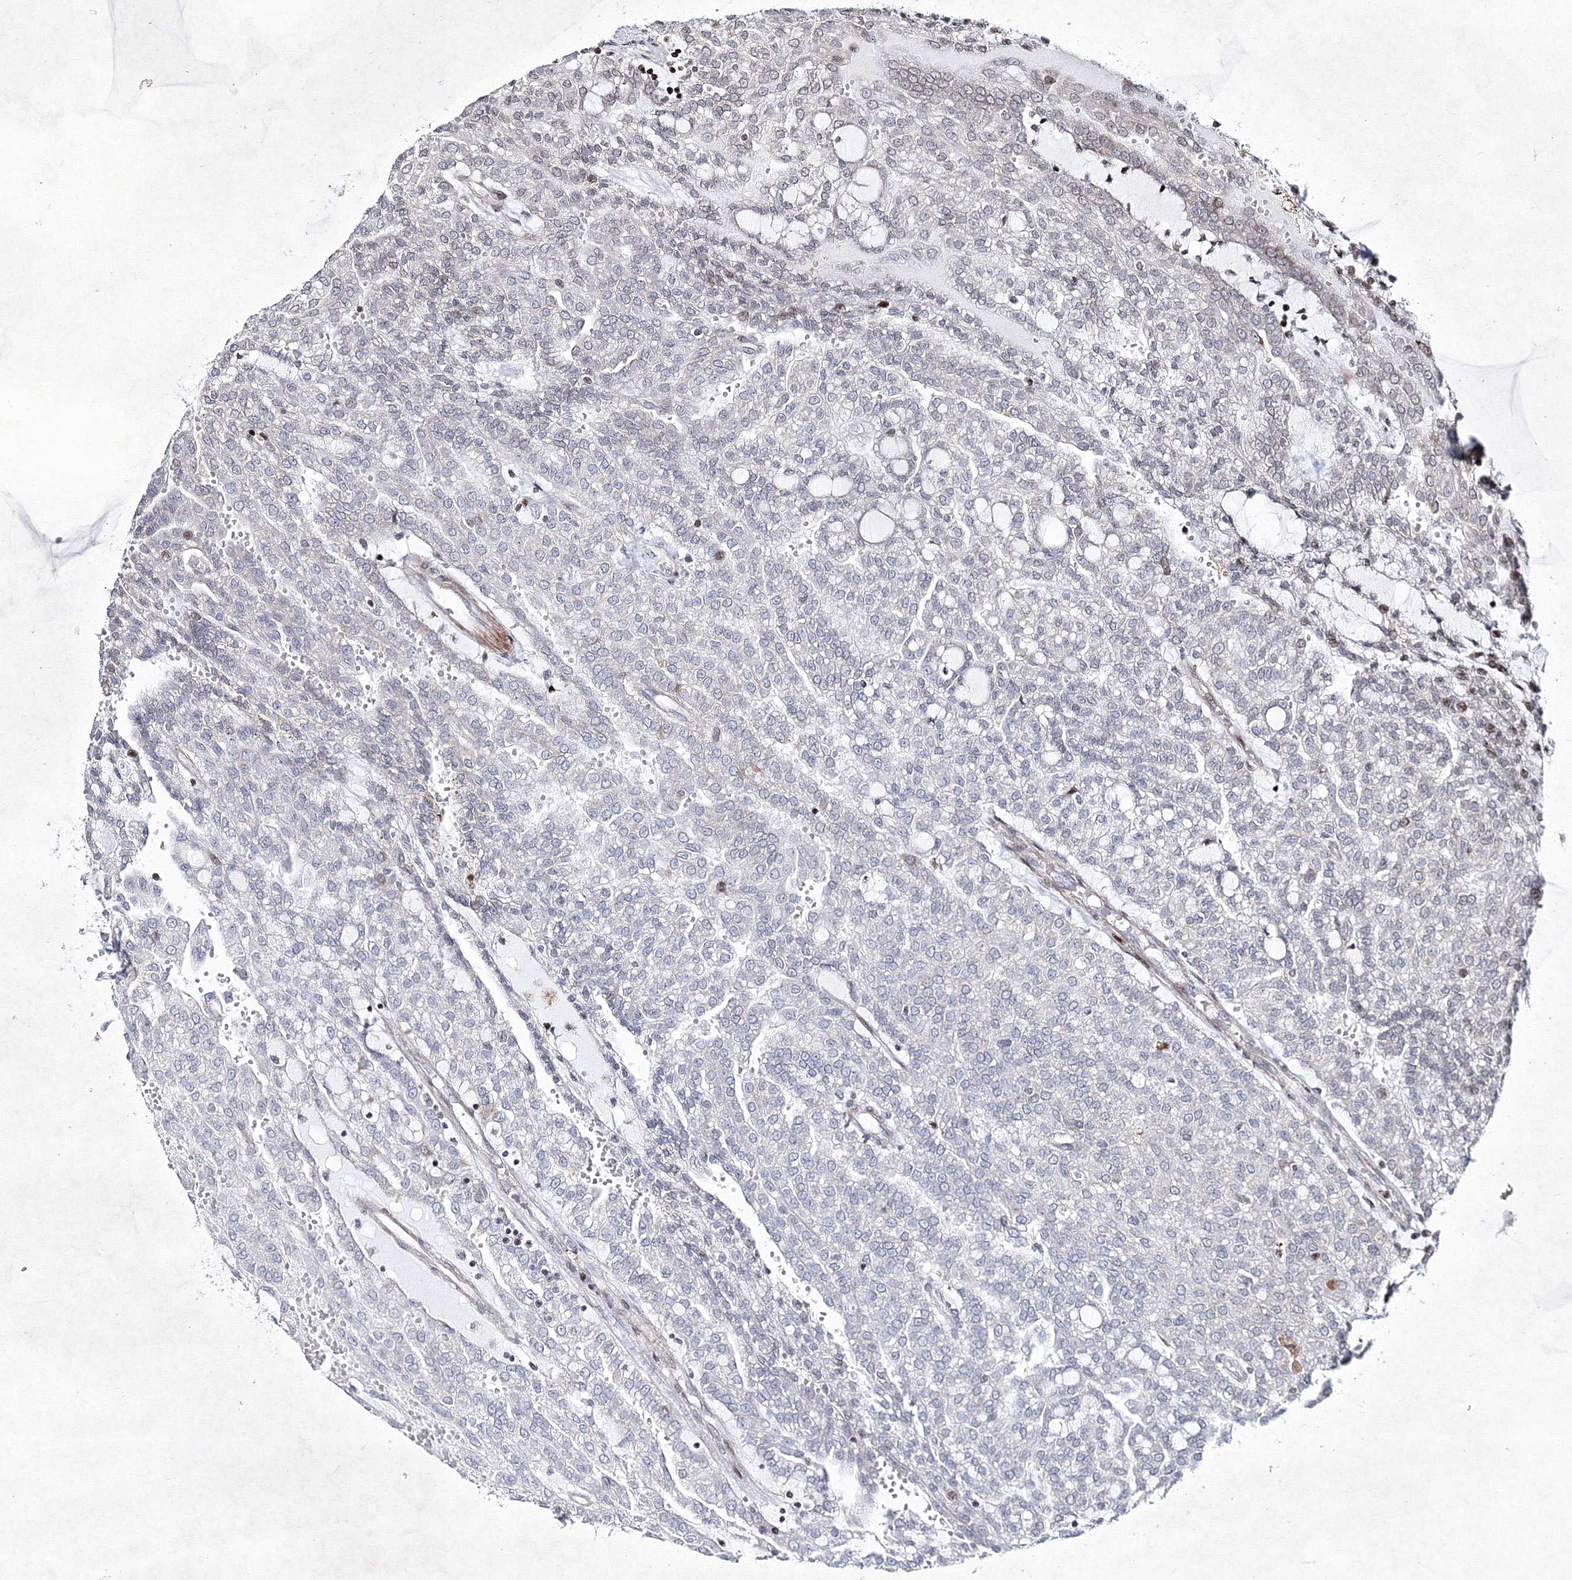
{"staining": {"intensity": "negative", "quantity": "none", "location": "none"}, "tissue": "renal cancer", "cell_type": "Tumor cells", "image_type": "cancer", "snomed": [{"axis": "morphology", "description": "Adenocarcinoma, NOS"}, {"axis": "topography", "description": "Kidney"}], "caption": "Renal adenocarcinoma was stained to show a protein in brown. There is no significant expression in tumor cells. Brightfield microscopy of IHC stained with DAB (brown) and hematoxylin (blue), captured at high magnification.", "gene": "SMIM29", "patient": {"sex": "male", "age": 63}}